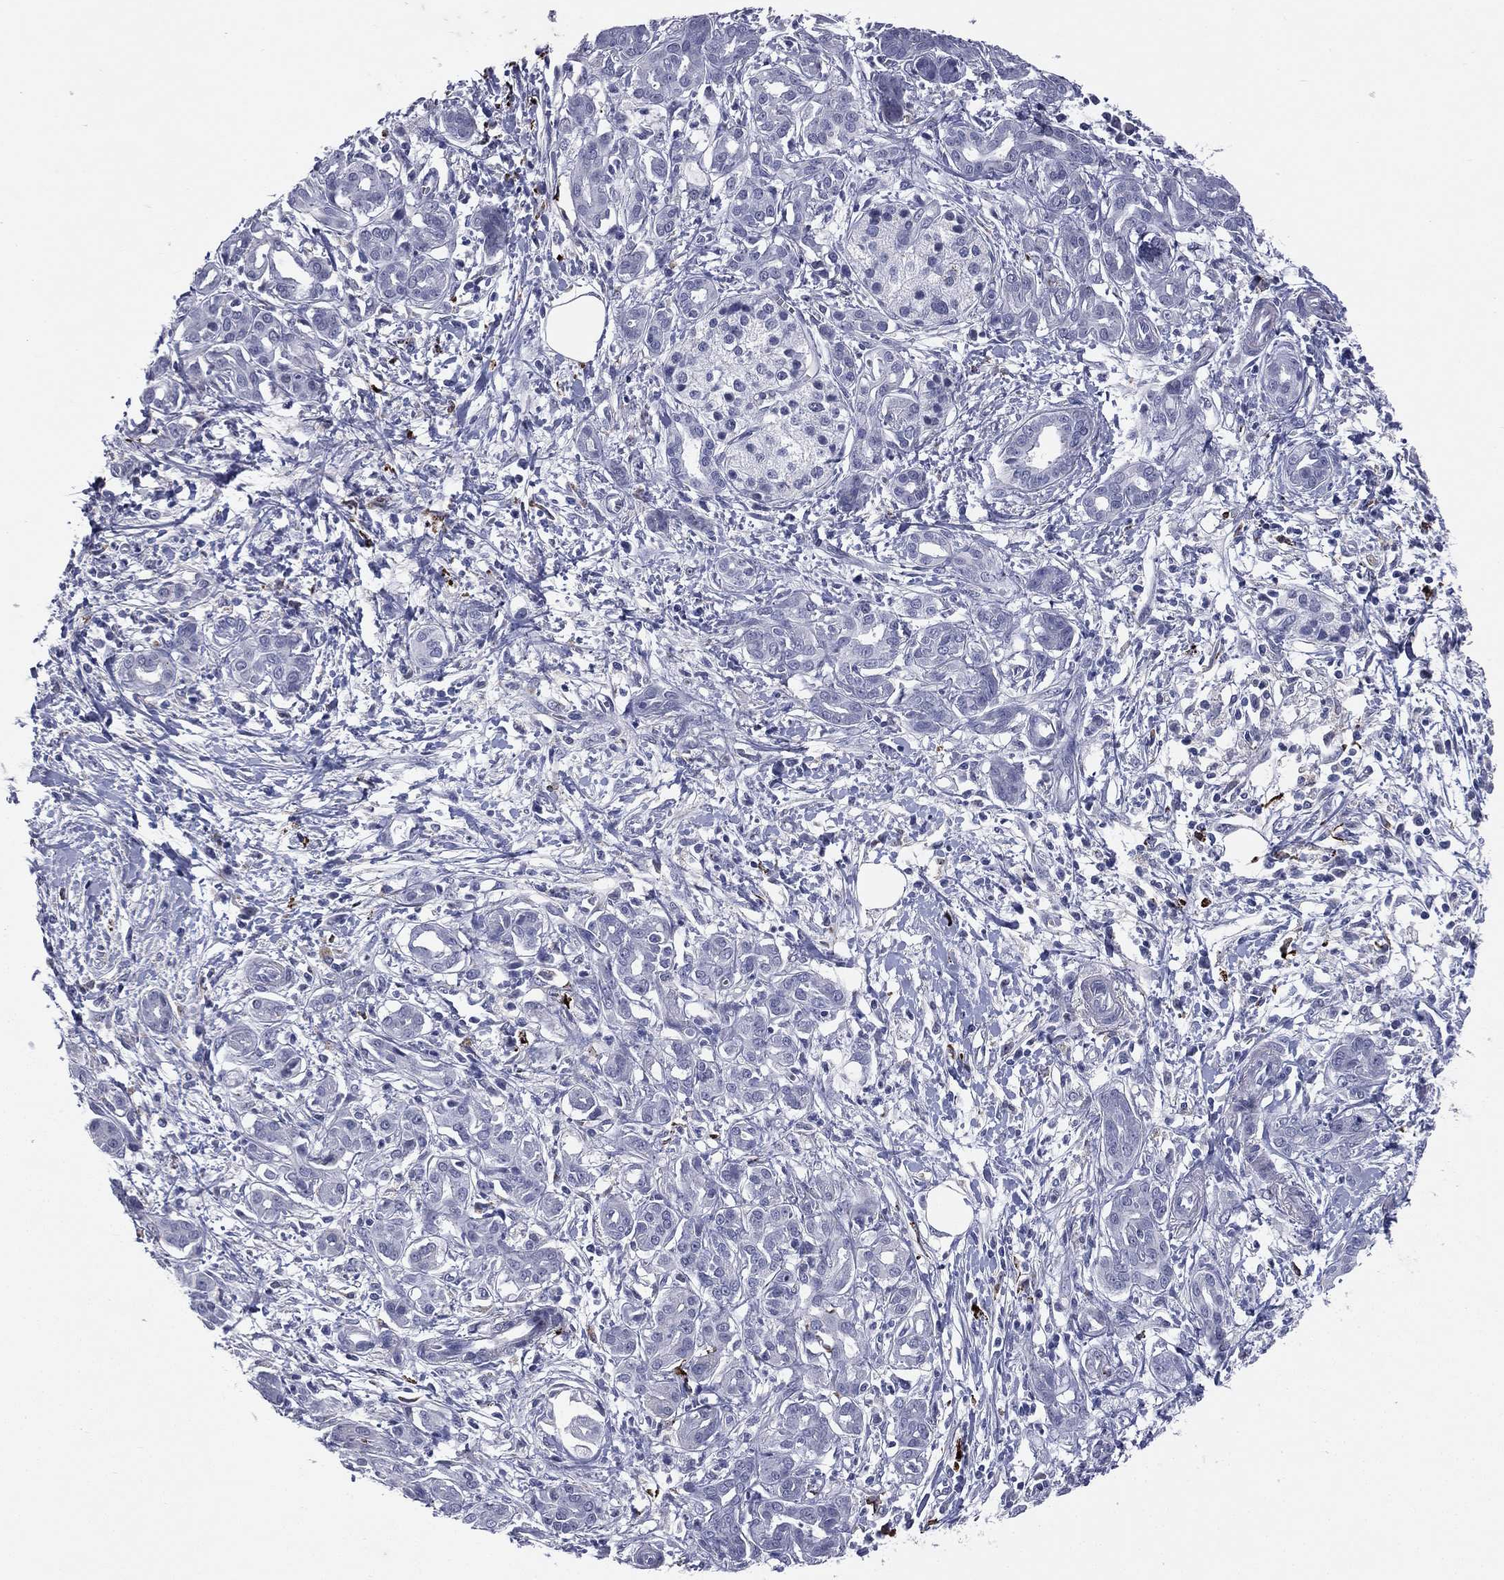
{"staining": {"intensity": "negative", "quantity": "none", "location": "none"}, "tissue": "pancreatic cancer", "cell_type": "Tumor cells", "image_type": "cancer", "snomed": [{"axis": "morphology", "description": "Adenocarcinoma, NOS"}, {"axis": "topography", "description": "Pancreas"}], "caption": "Adenocarcinoma (pancreatic) was stained to show a protein in brown. There is no significant expression in tumor cells.", "gene": "HLA-DOA", "patient": {"sex": "male", "age": 72}}